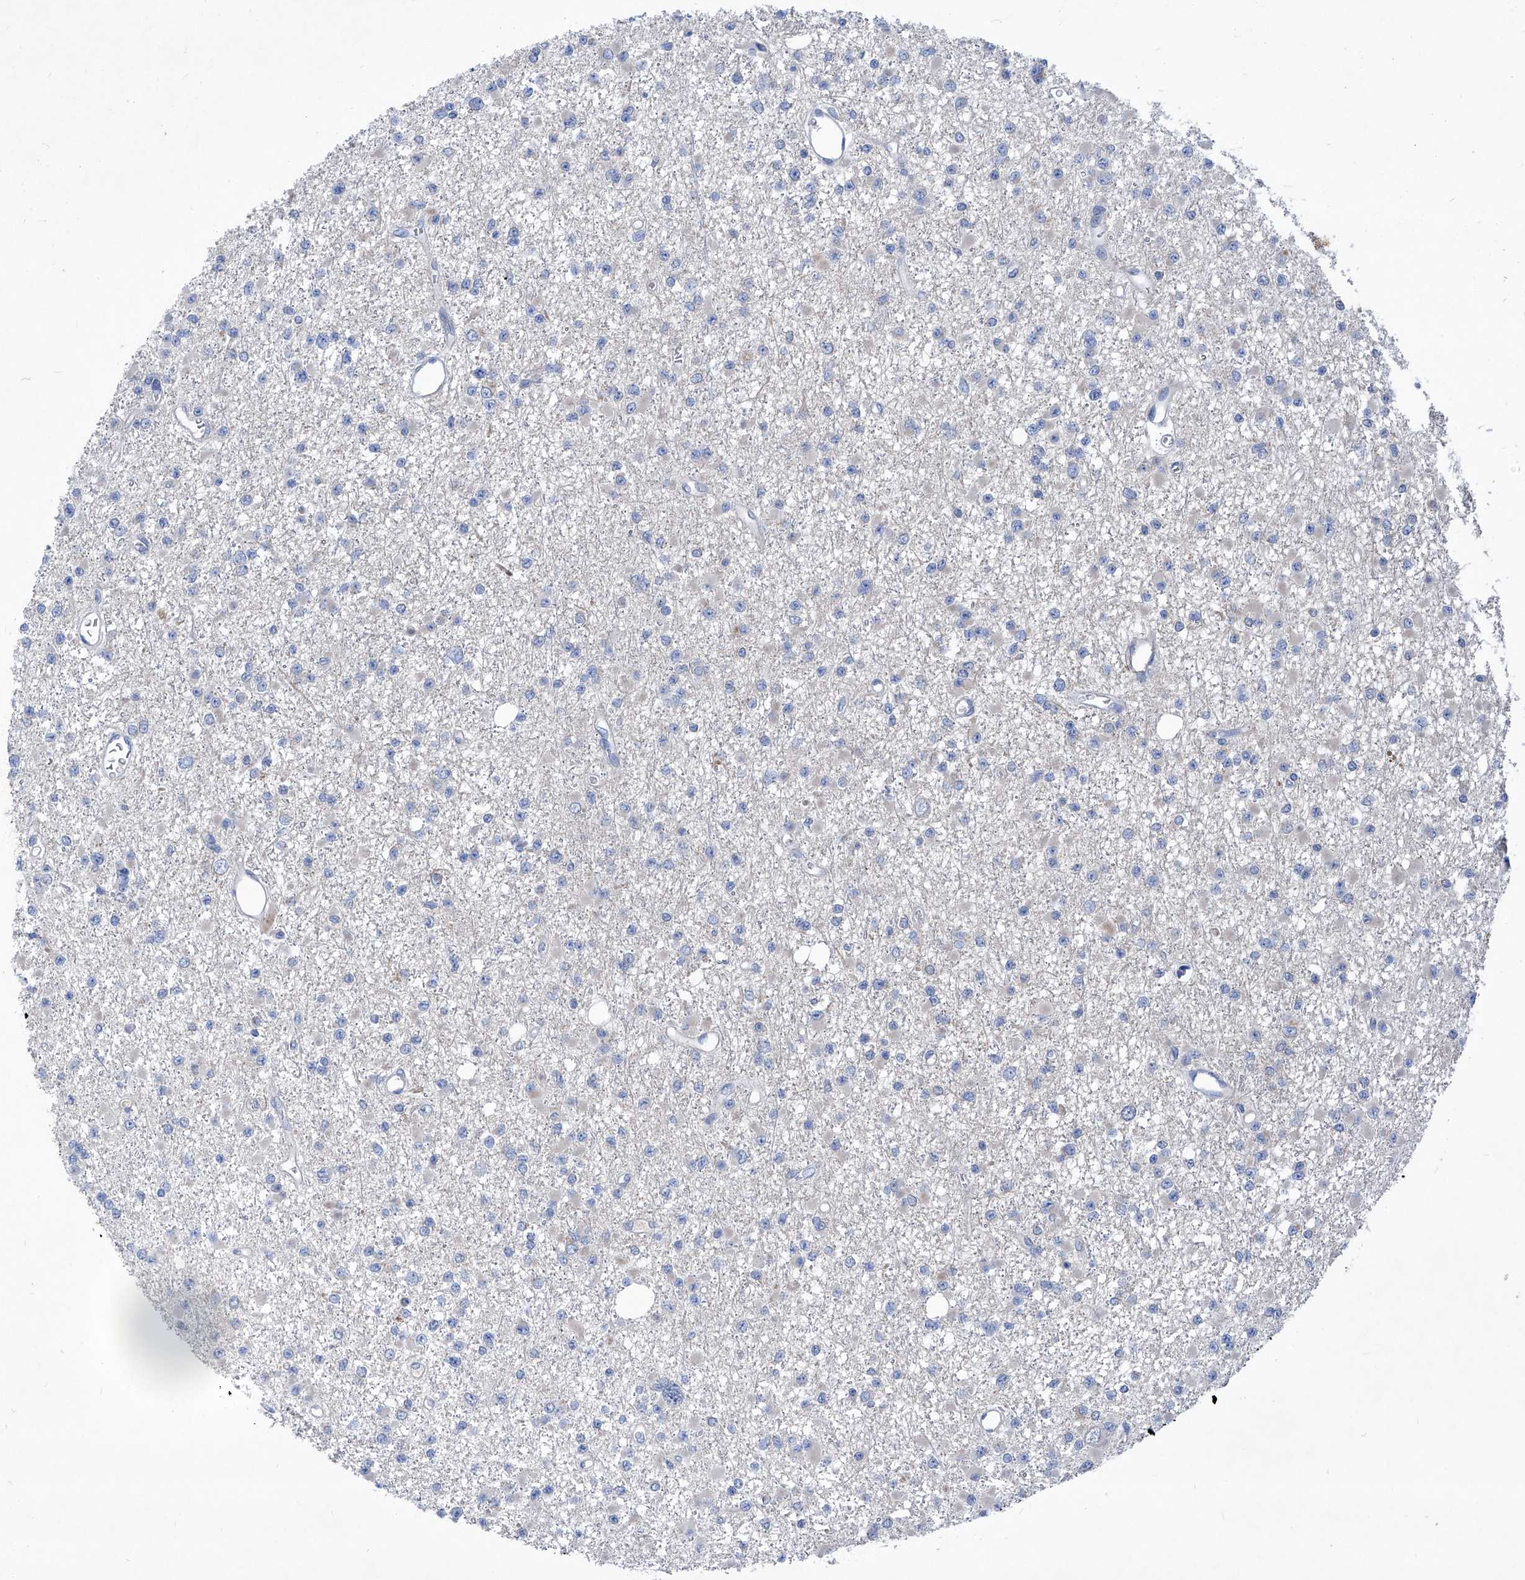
{"staining": {"intensity": "negative", "quantity": "none", "location": "none"}, "tissue": "glioma", "cell_type": "Tumor cells", "image_type": "cancer", "snomed": [{"axis": "morphology", "description": "Glioma, malignant, Low grade"}, {"axis": "topography", "description": "Brain"}], "caption": "The immunohistochemistry histopathology image has no significant staining in tumor cells of glioma tissue. (Brightfield microscopy of DAB immunohistochemistry at high magnification).", "gene": "EPHA8", "patient": {"sex": "female", "age": 22}}